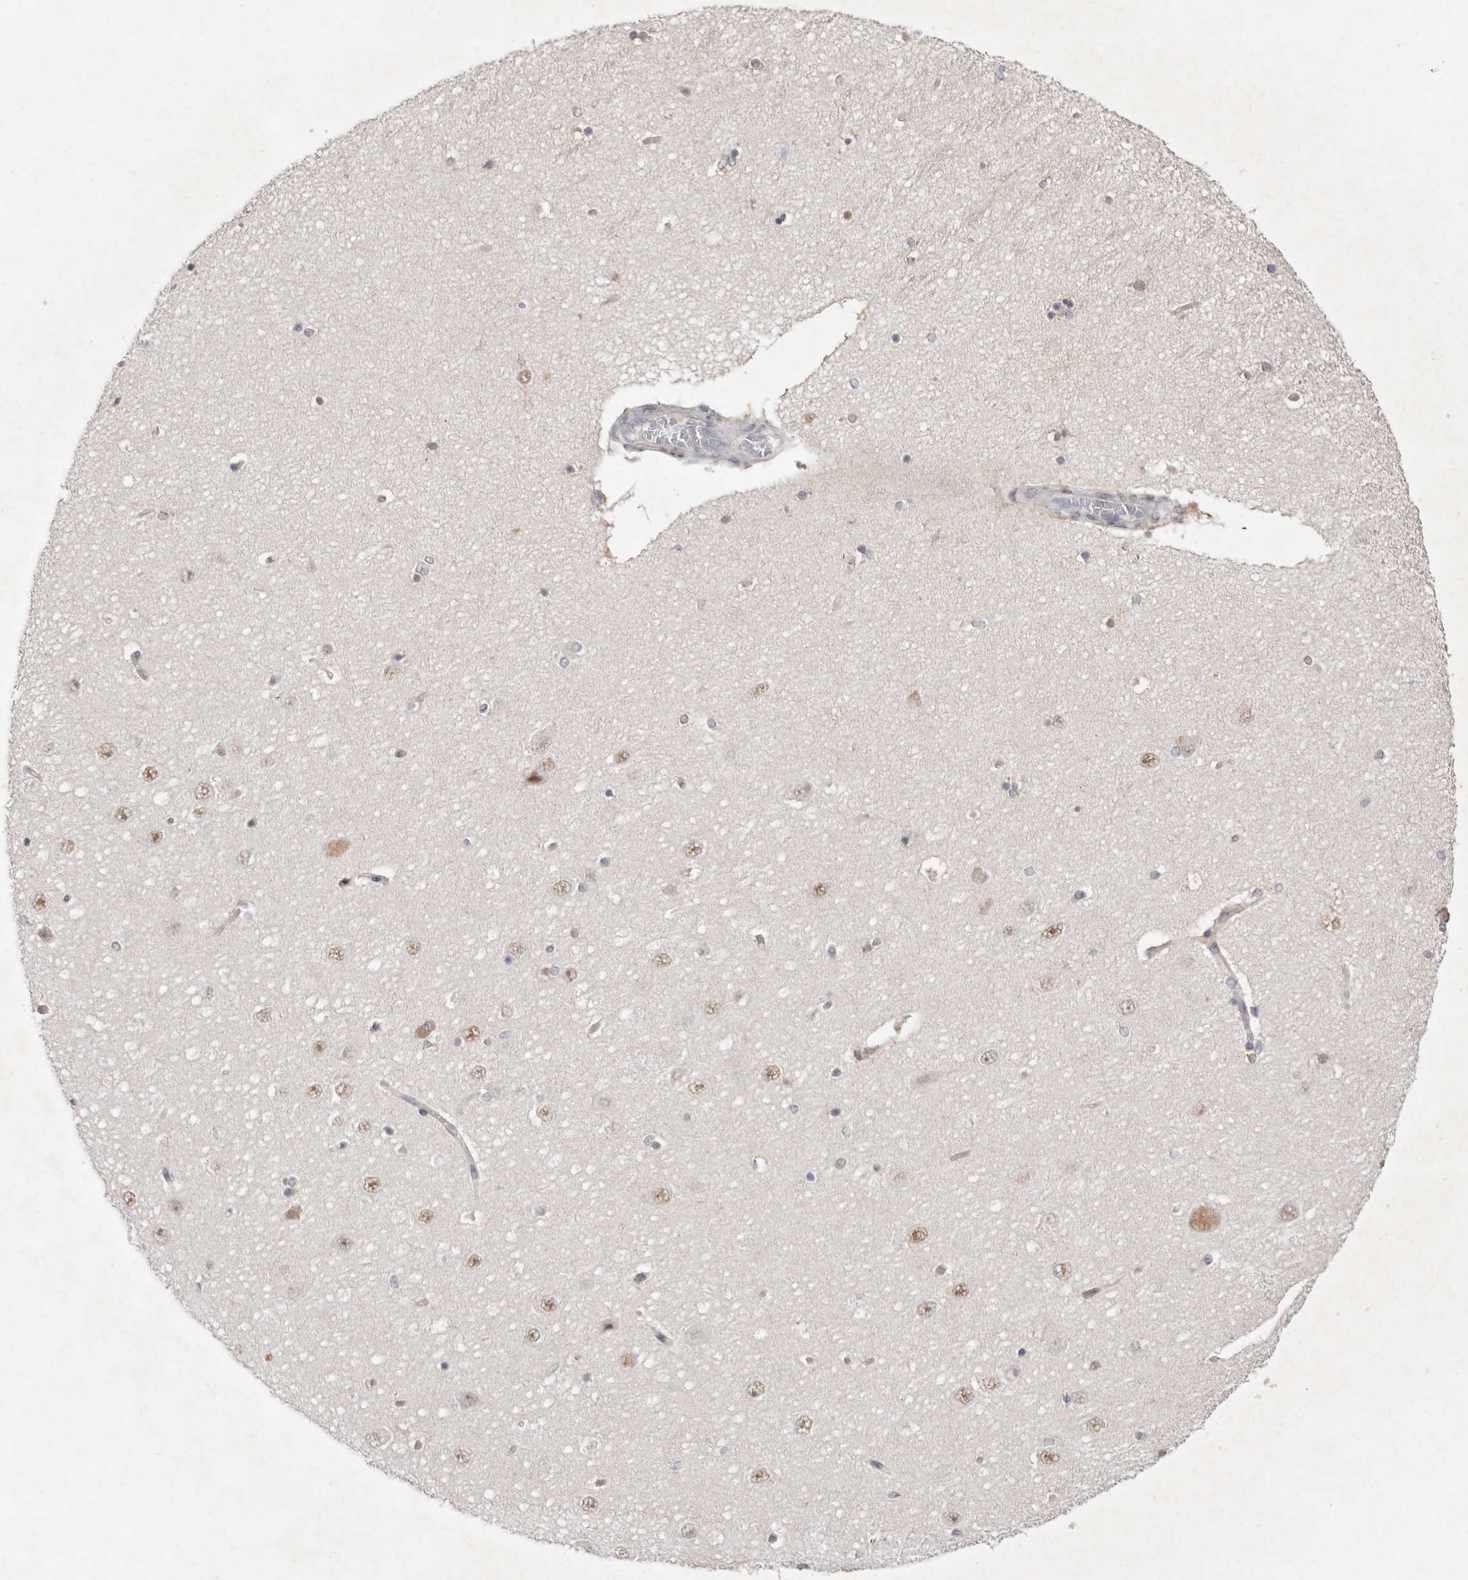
{"staining": {"intensity": "negative", "quantity": "none", "location": "none"}, "tissue": "hippocampus", "cell_type": "Glial cells", "image_type": "normal", "snomed": [{"axis": "morphology", "description": "Normal tissue, NOS"}, {"axis": "topography", "description": "Hippocampus"}], "caption": "Immunohistochemical staining of benign hippocampus displays no significant expression in glial cells.", "gene": "TADA1", "patient": {"sex": "female", "age": 54}}